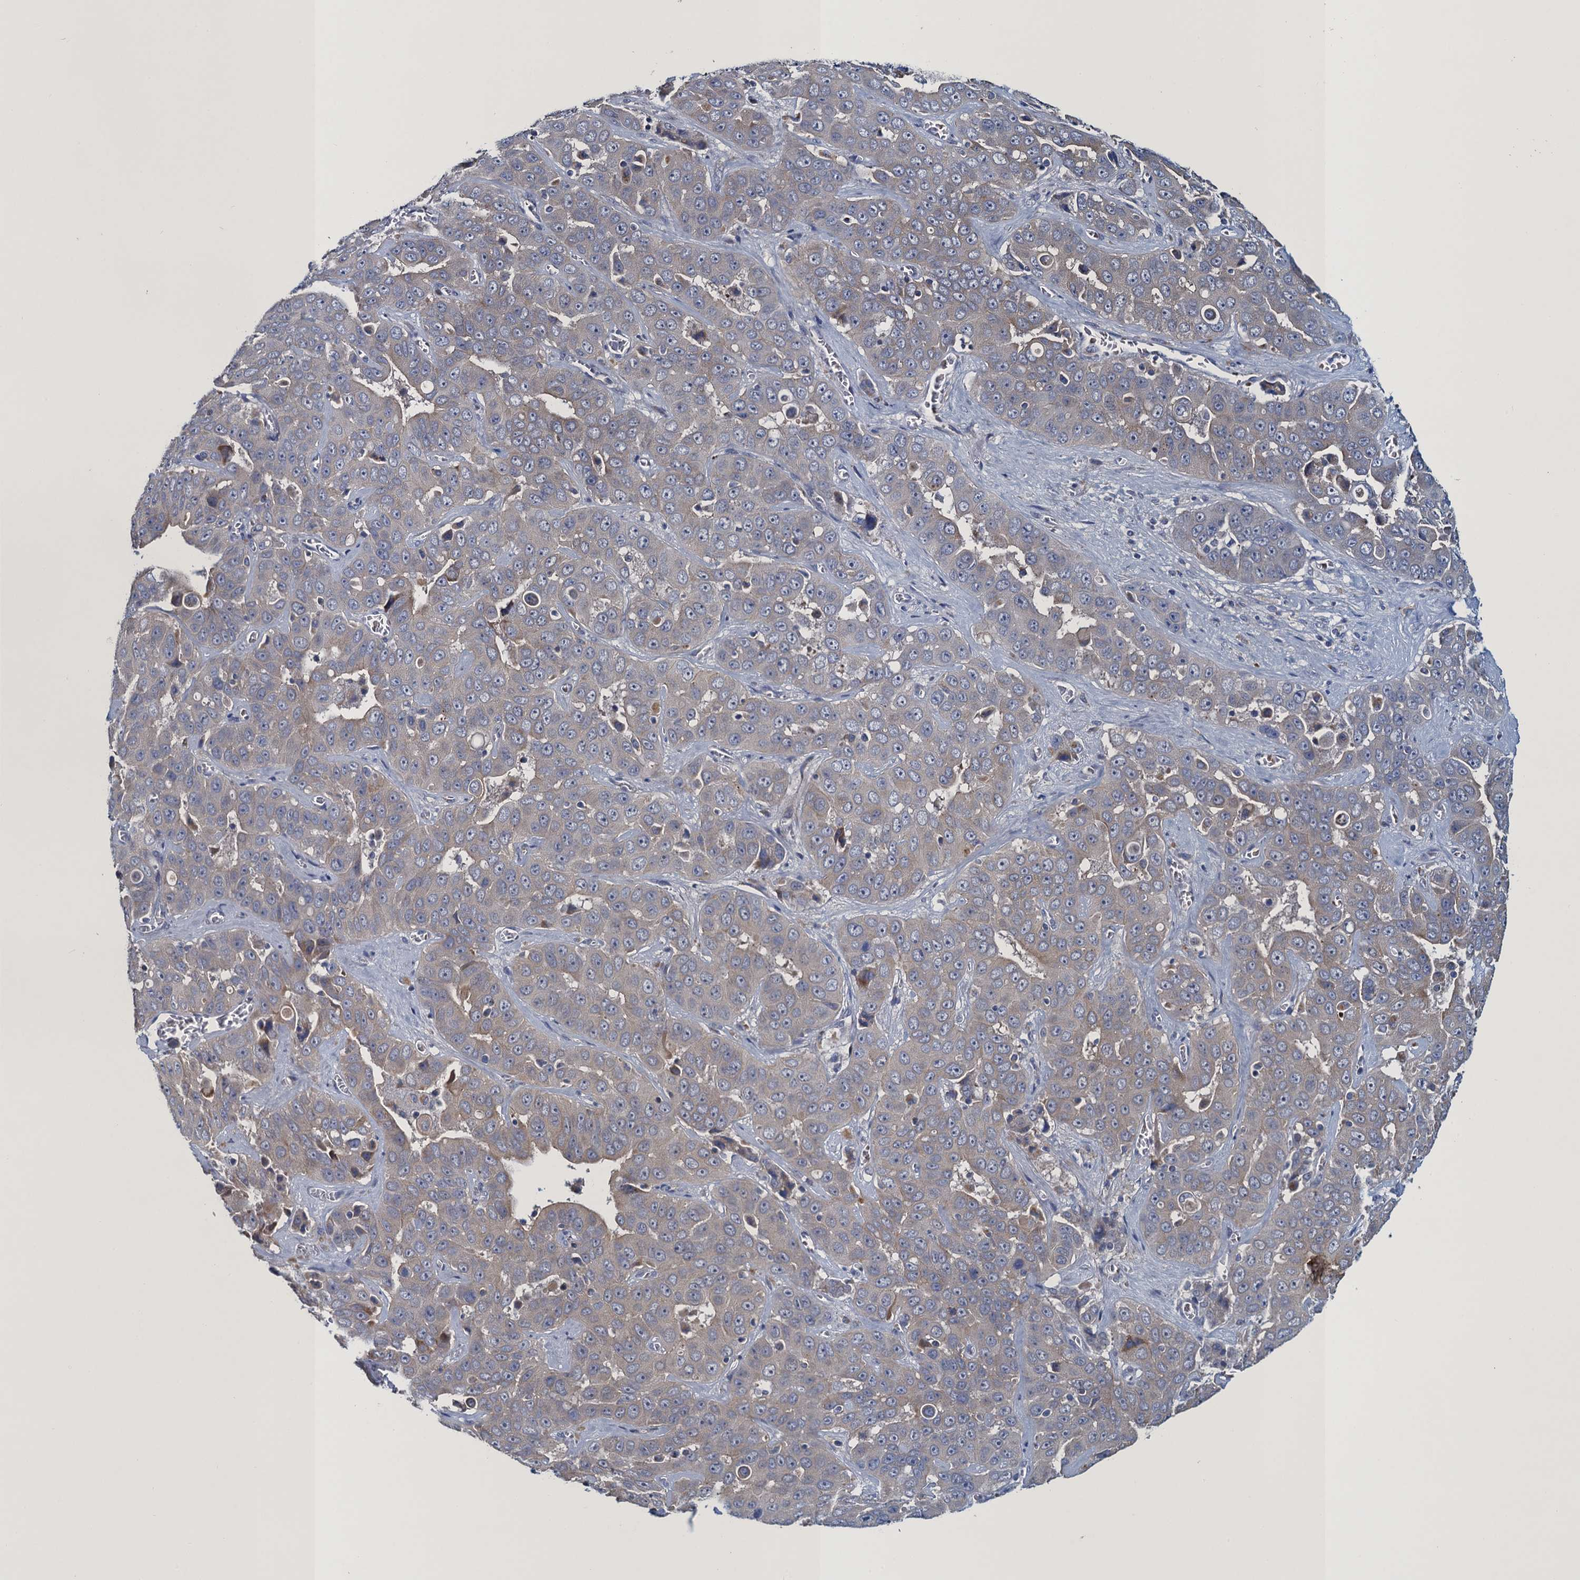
{"staining": {"intensity": "negative", "quantity": "none", "location": "none"}, "tissue": "liver cancer", "cell_type": "Tumor cells", "image_type": "cancer", "snomed": [{"axis": "morphology", "description": "Cholangiocarcinoma"}, {"axis": "topography", "description": "Liver"}], "caption": "Photomicrograph shows no protein positivity in tumor cells of cholangiocarcinoma (liver) tissue.", "gene": "ATOSA", "patient": {"sex": "female", "age": 52}}